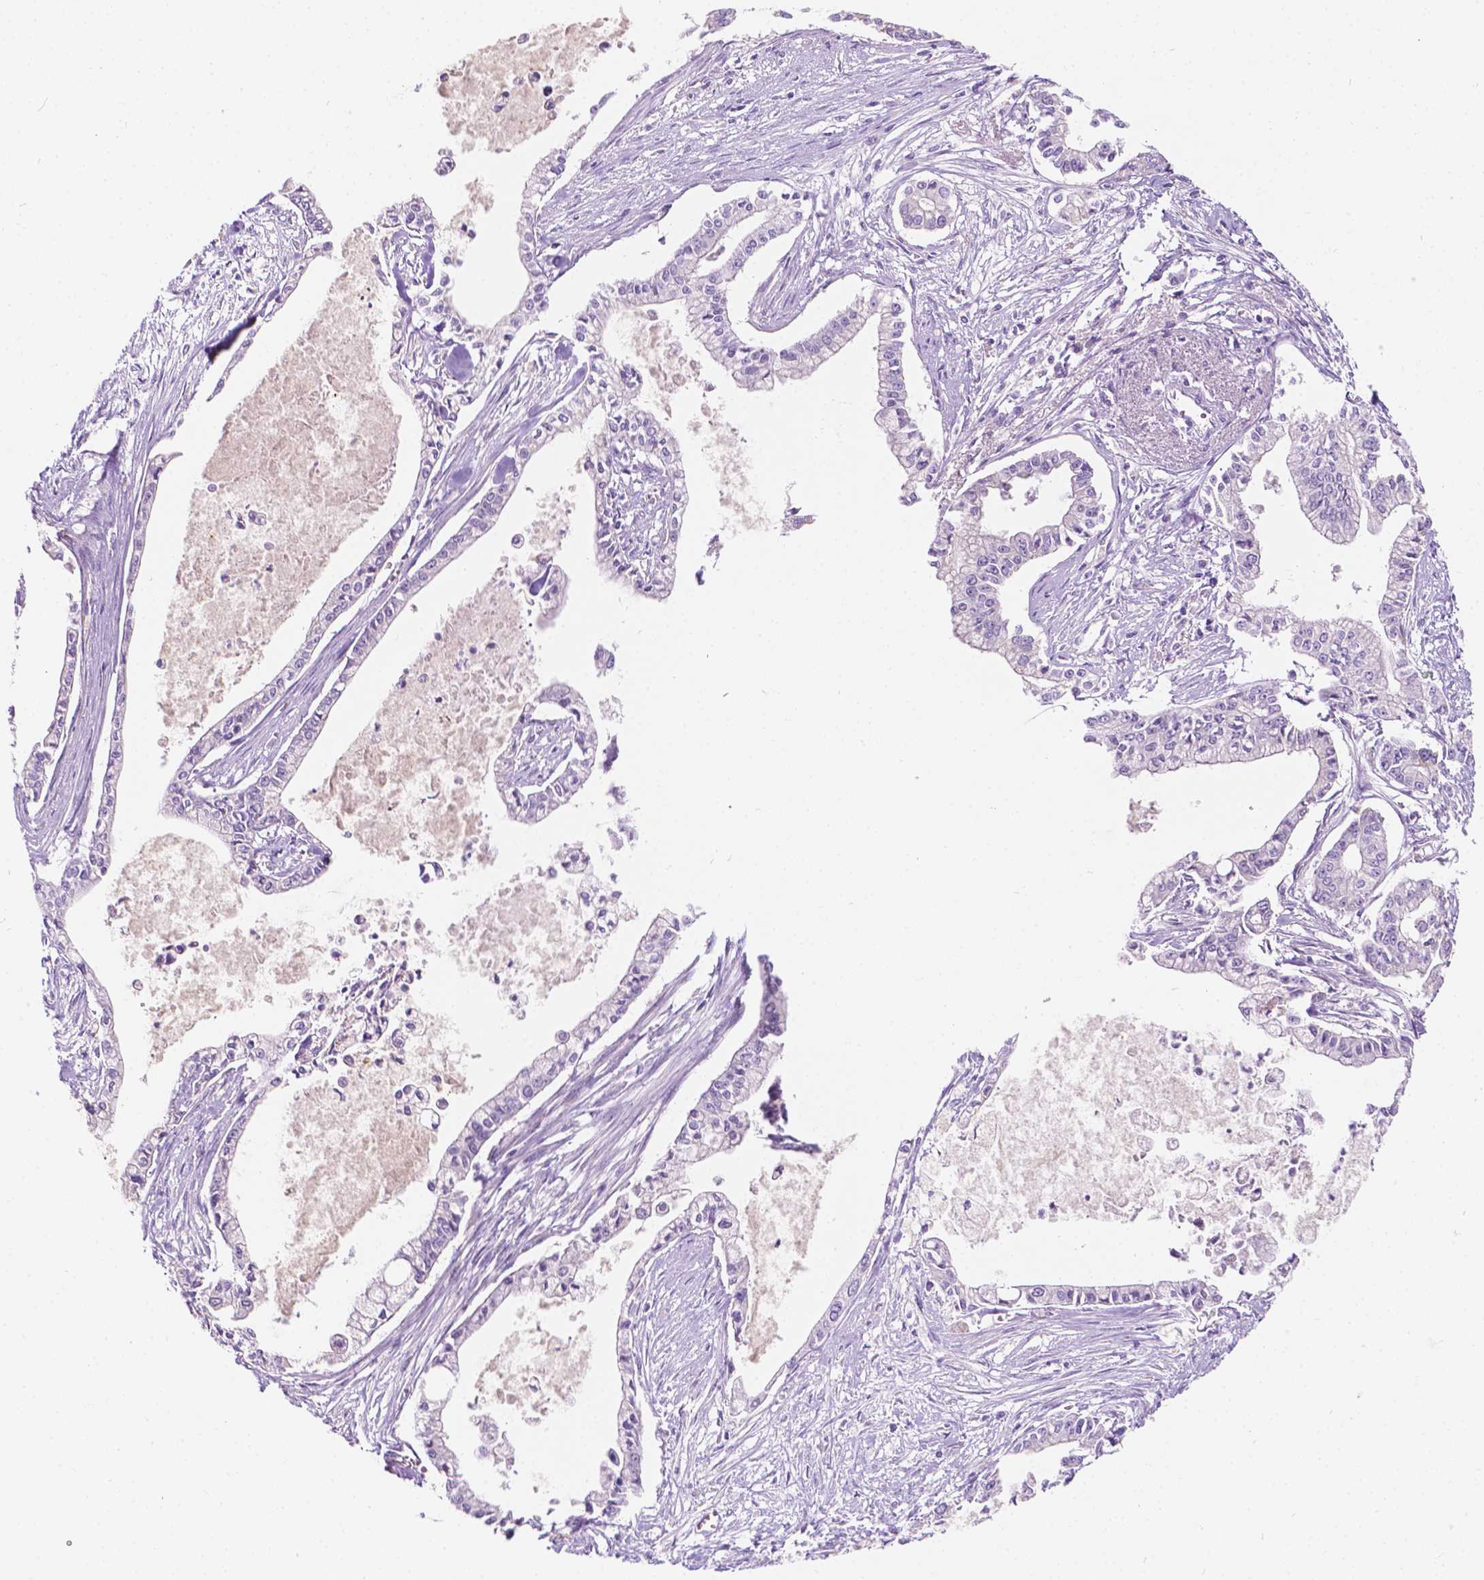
{"staining": {"intensity": "negative", "quantity": "none", "location": "none"}, "tissue": "pancreatic cancer", "cell_type": "Tumor cells", "image_type": "cancer", "snomed": [{"axis": "morphology", "description": "Adenocarcinoma, NOS"}, {"axis": "topography", "description": "Pancreas"}], "caption": "Tumor cells show no significant expression in pancreatic cancer (adenocarcinoma). (IHC, brightfield microscopy, high magnification).", "gene": "NOS1AP", "patient": {"sex": "female", "age": 65}}